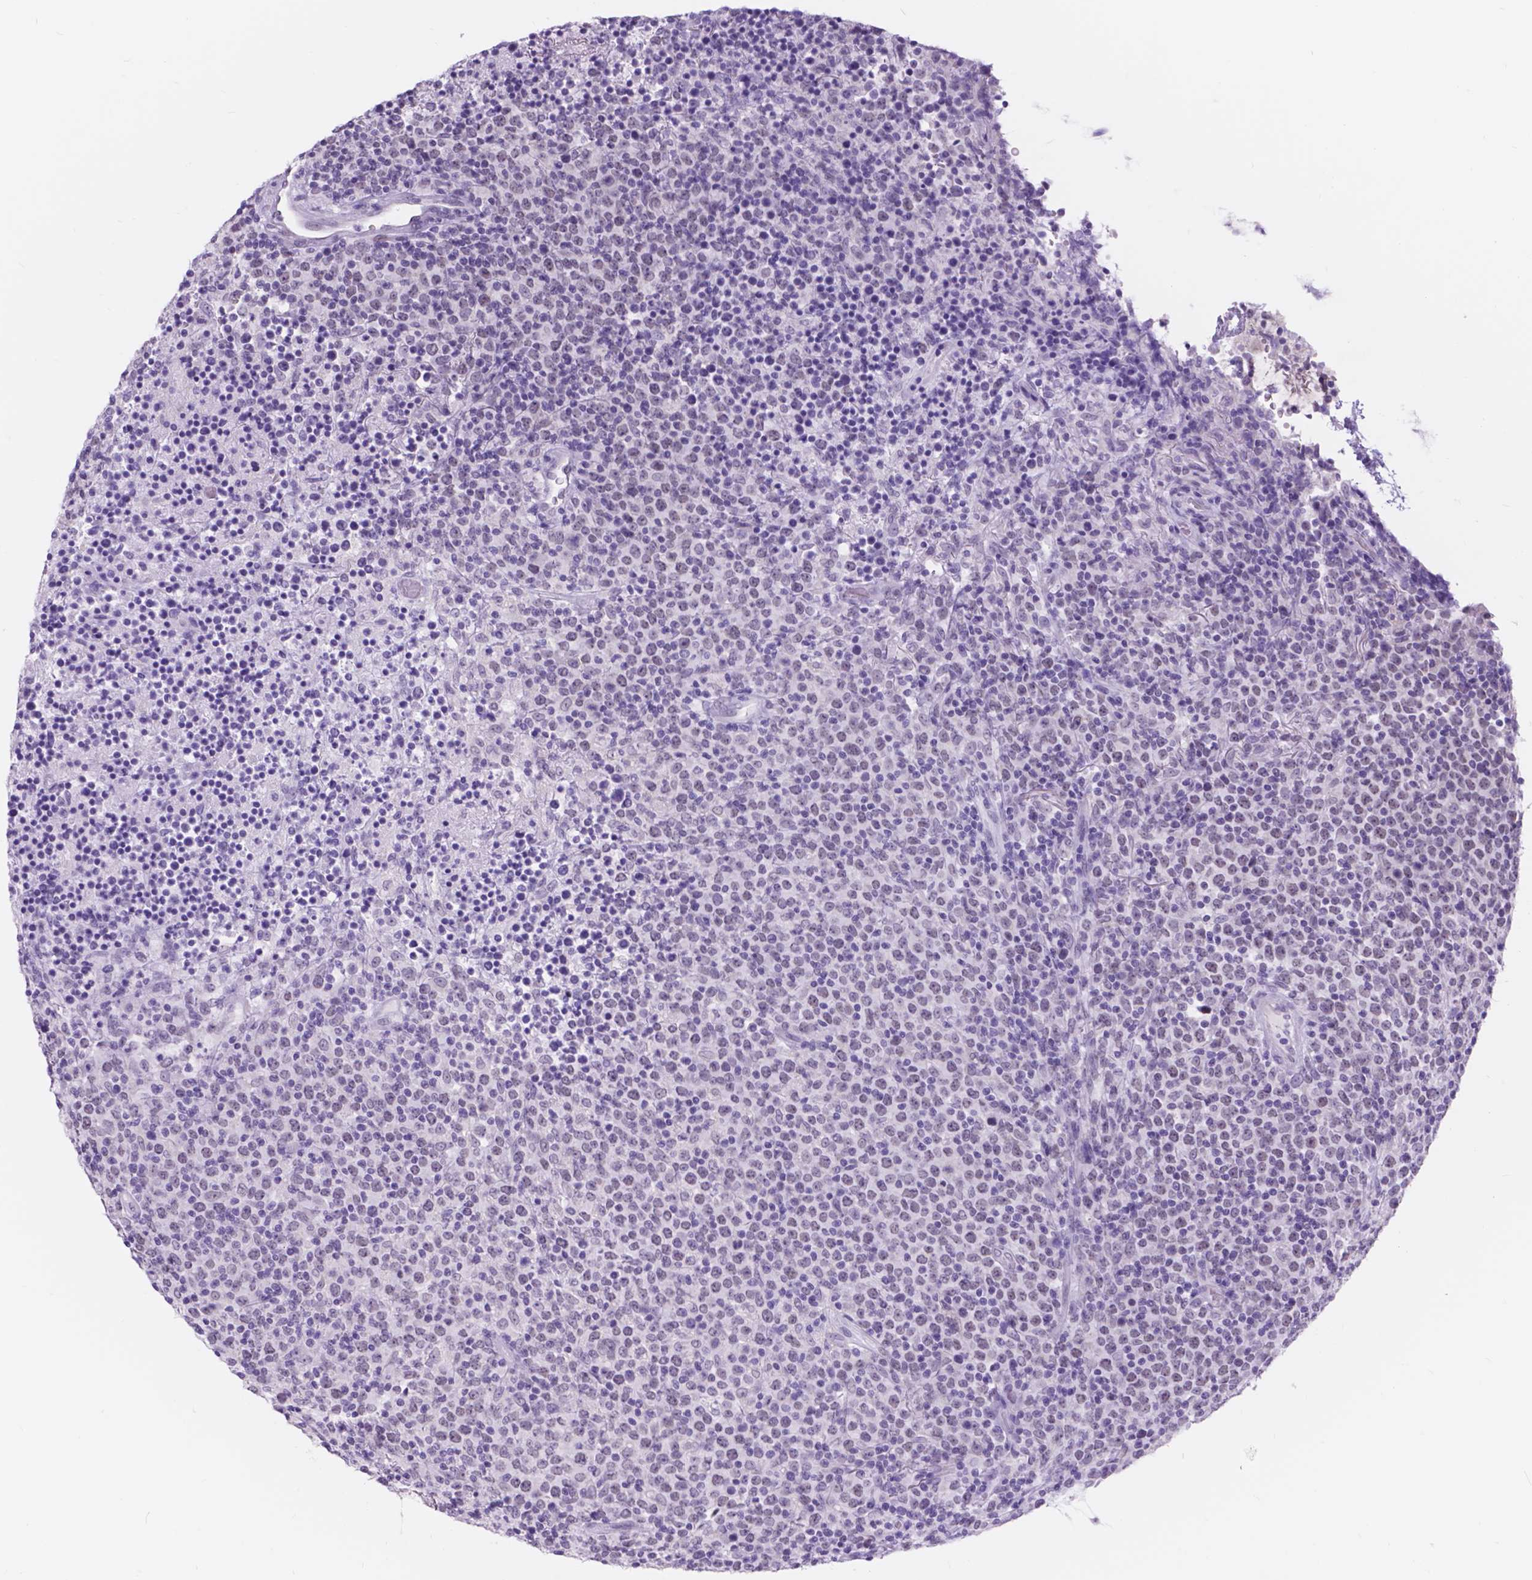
{"staining": {"intensity": "negative", "quantity": "none", "location": "none"}, "tissue": "lymphoma", "cell_type": "Tumor cells", "image_type": "cancer", "snomed": [{"axis": "morphology", "description": "Malignant lymphoma, non-Hodgkin's type, High grade"}, {"axis": "topography", "description": "Lung"}], "caption": "Tumor cells show no significant protein expression in lymphoma. The staining was performed using DAB (3,3'-diaminobenzidine) to visualize the protein expression in brown, while the nuclei were stained in blue with hematoxylin (Magnification: 20x).", "gene": "DCC", "patient": {"sex": "male", "age": 79}}